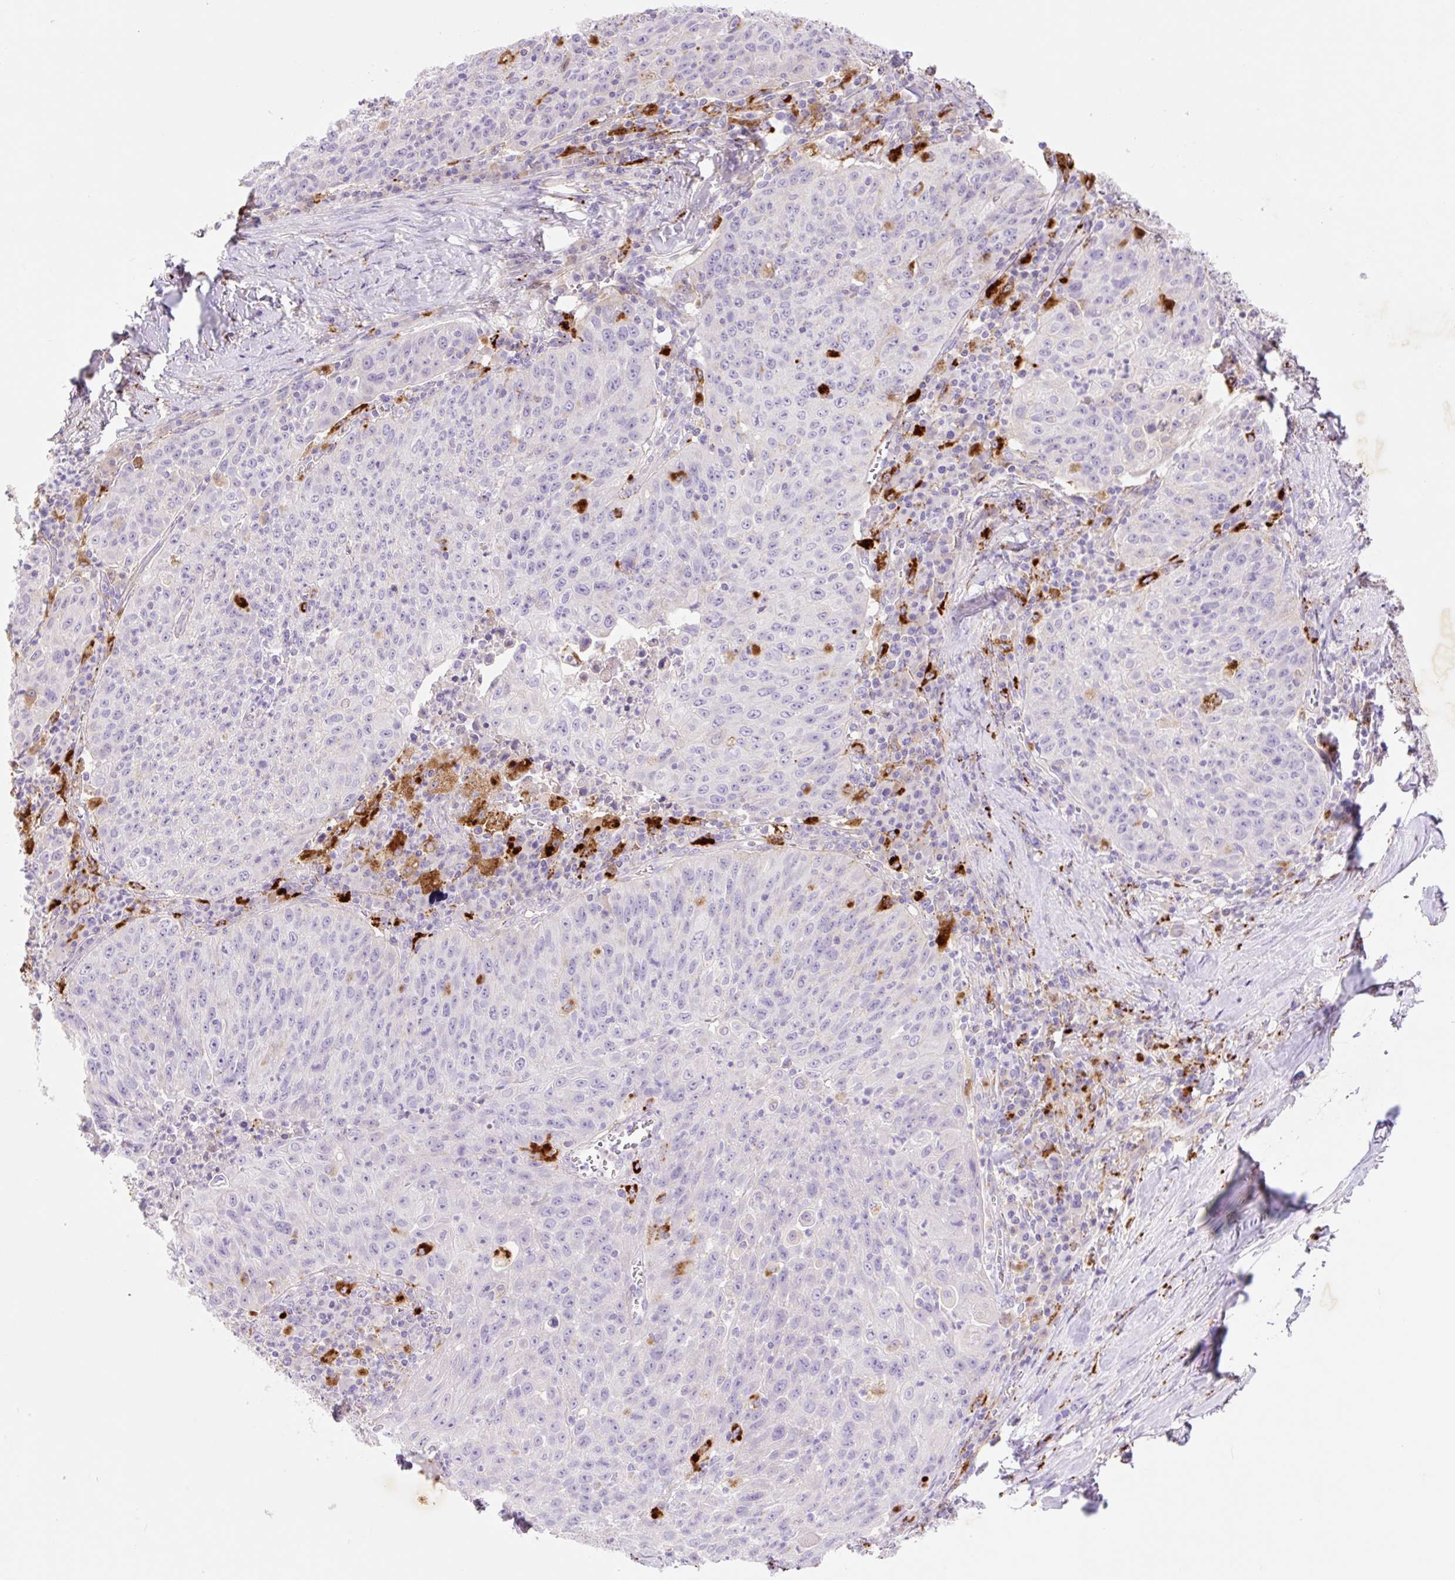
{"staining": {"intensity": "negative", "quantity": "none", "location": "none"}, "tissue": "lung cancer", "cell_type": "Tumor cells", "image_type": "cancer", "snomed": [{"axis": "morphology", "description": "Squamous cell carcinoma, NOS"}, {"axis": "morphology", "description": "Squamous cell carcinoma, metastatic, NOS"}, {"axis": "topography", "description": "Bronchus"}, {"axis": "topography", "description": "Lung"}], "caption": "A high-resolution image shows immunohistochemistry (IHC) staining of metastatic squamous cell carcinoma (lung), which reveals no significant staining in tumor cells.", "gene": "HEXA", "patient": {"sex": "male", "age": 62}}